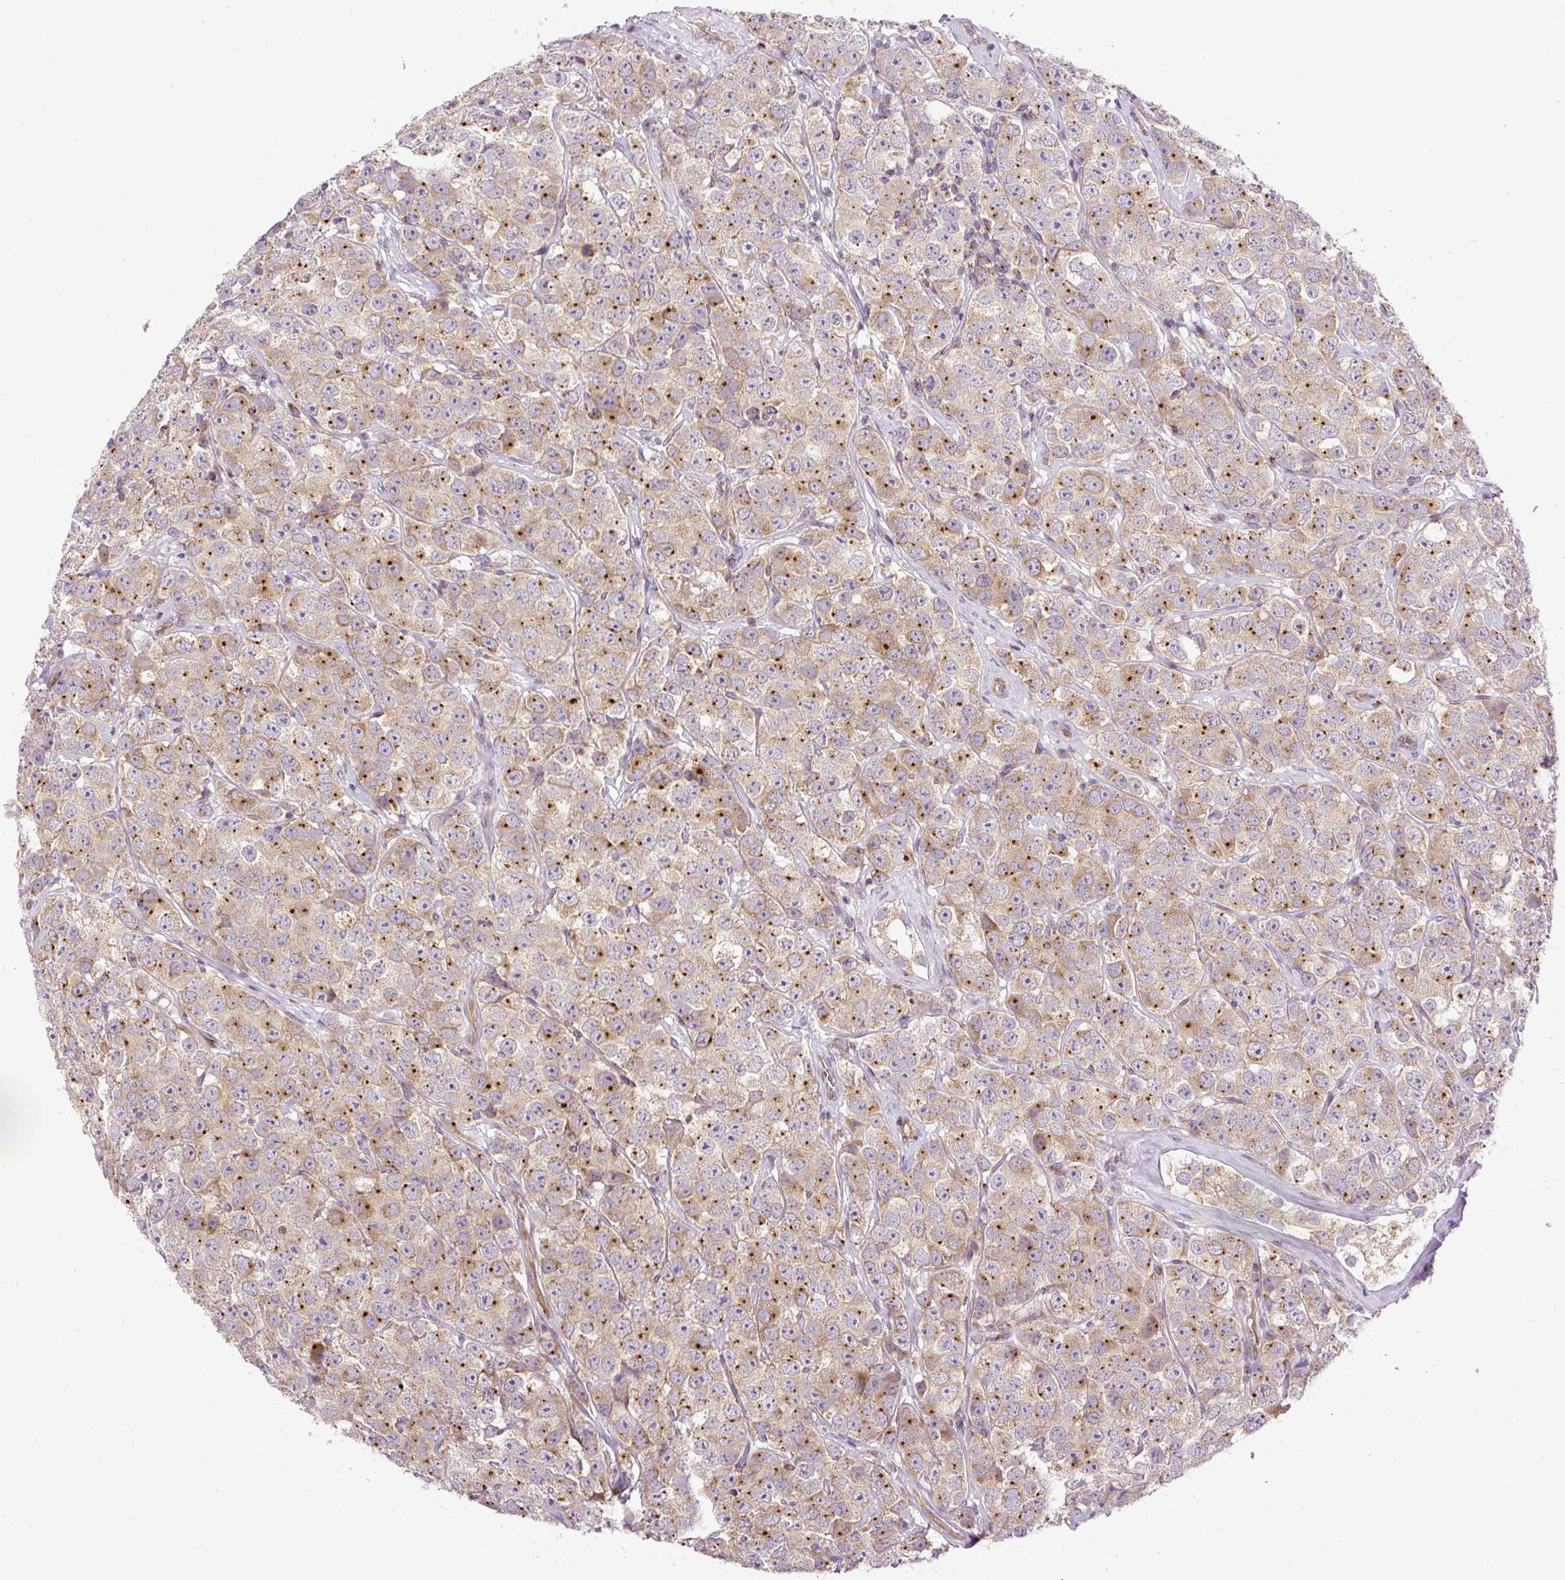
{"staining": {"intensity": "moderate", "quantity": "25%-75%", "location": "cytoplasmic/membranous"}, "tissue": "testis cancer", "cell_type": "Tumor cells", "image_type": "cancer", "snomed": [{"axis": "morphology", "description": "Seminoma, NOS"}, {"axis": "topography", "description": "Testis"}], "caption": "Tumor cells display medium levels of moderate cytoplasmic/membranous staining in approximately 25%-75% of cells in testis seminoma.", "gene": "ZNF547", "patient": {"sex": "male", "age": 28}}